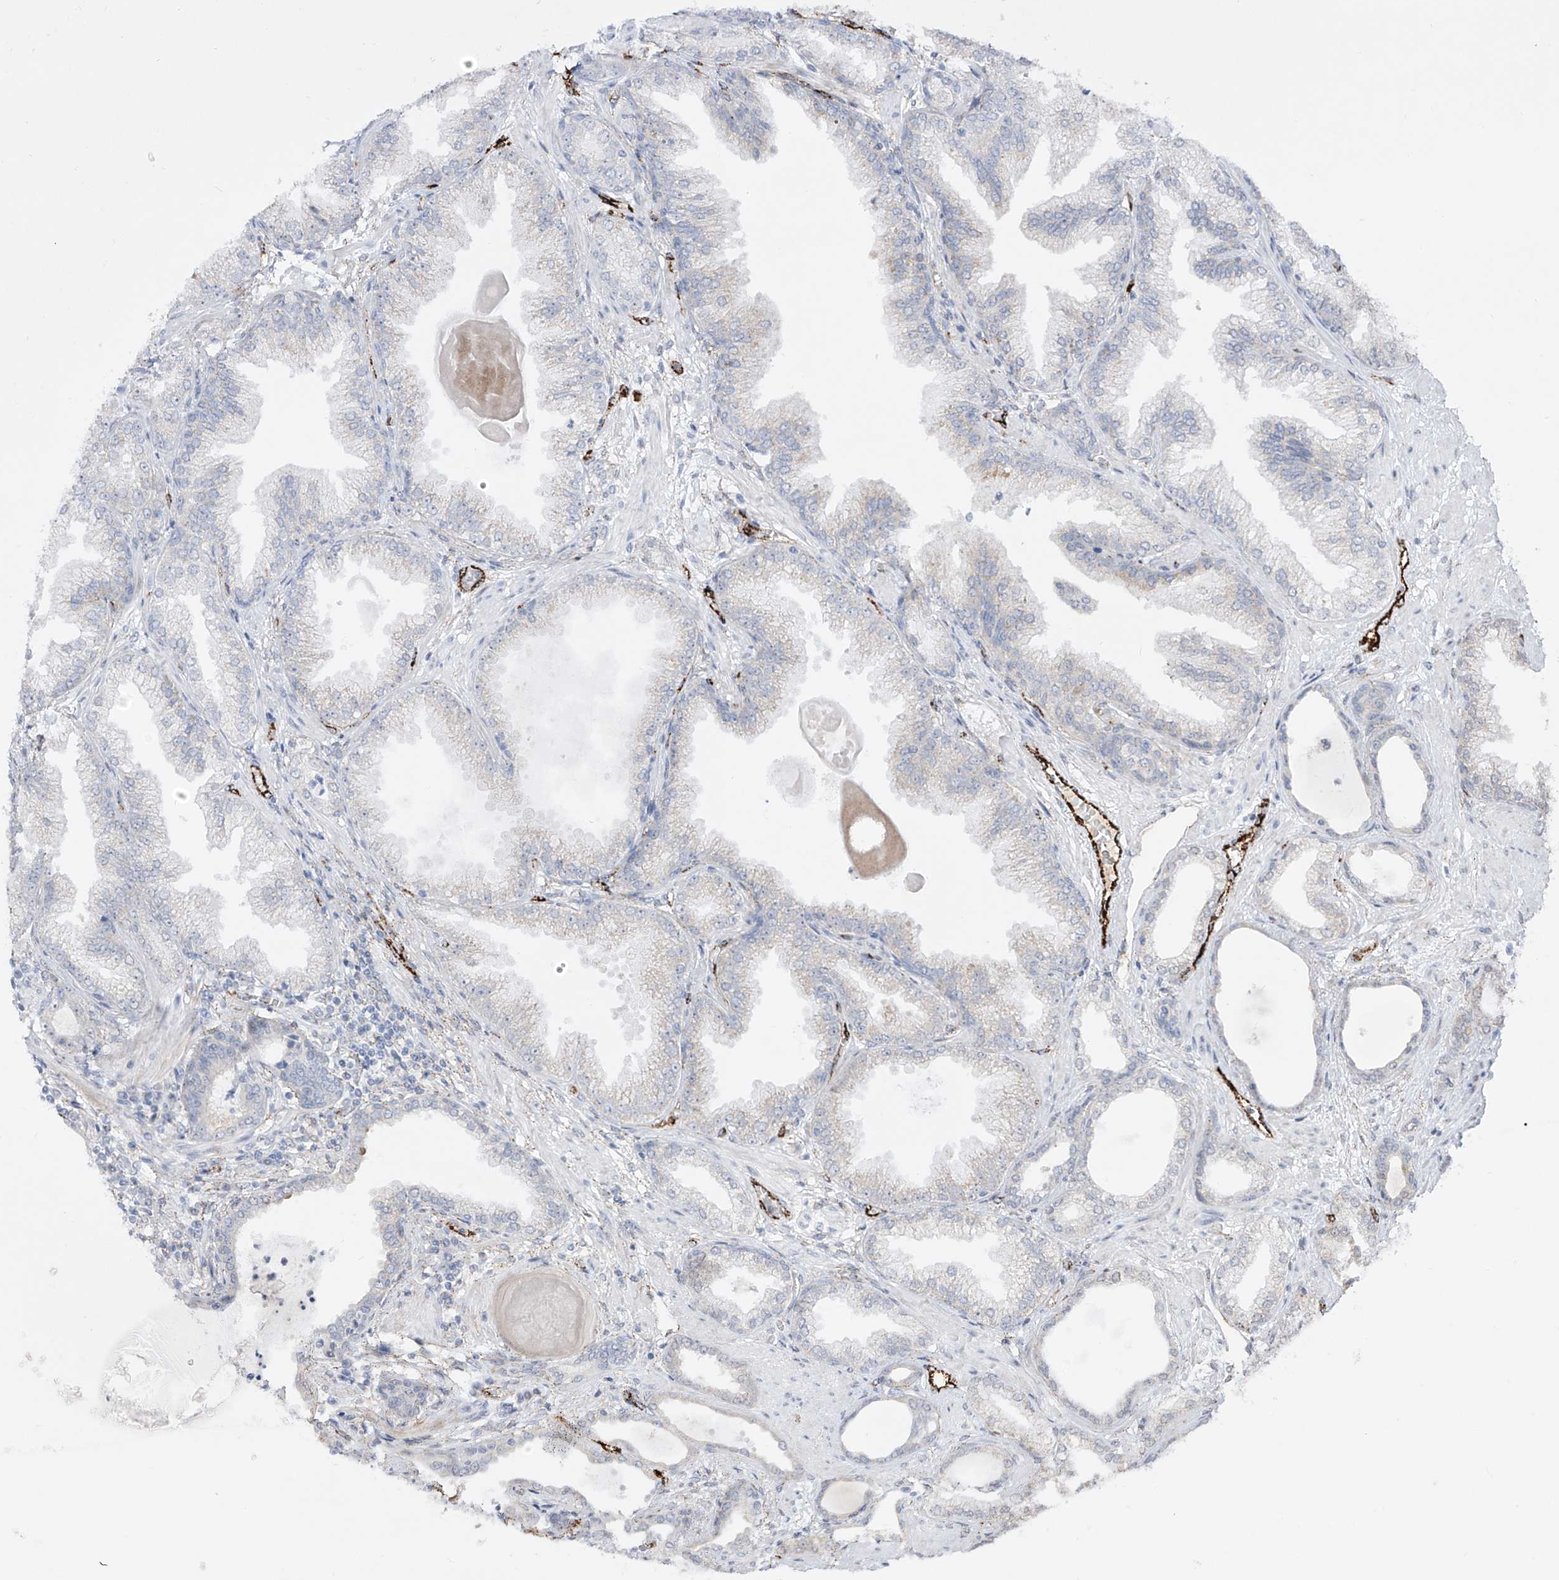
{"staining": {"intensity": "negative", "quantity": "none", "location": "none"}, "tissue": "prostate cancer", "cell_type": "Tumor cells", "image_type": "cancer", "snomed": [{"axis": "morphology", "description": "Adenocarcinoma, High grade"}, {"axis": "topography", "description": "Prostate"}], "caption": "This micrograph is of prostate high-grade adenocarcinoma stained with immunohistochemistry to label a protein in brown with the nuclei are counter-stained blue. There is no staining in tumor cells.", "gene": "ZGRF1", "patient": {"sex": "male", "age": 71}}